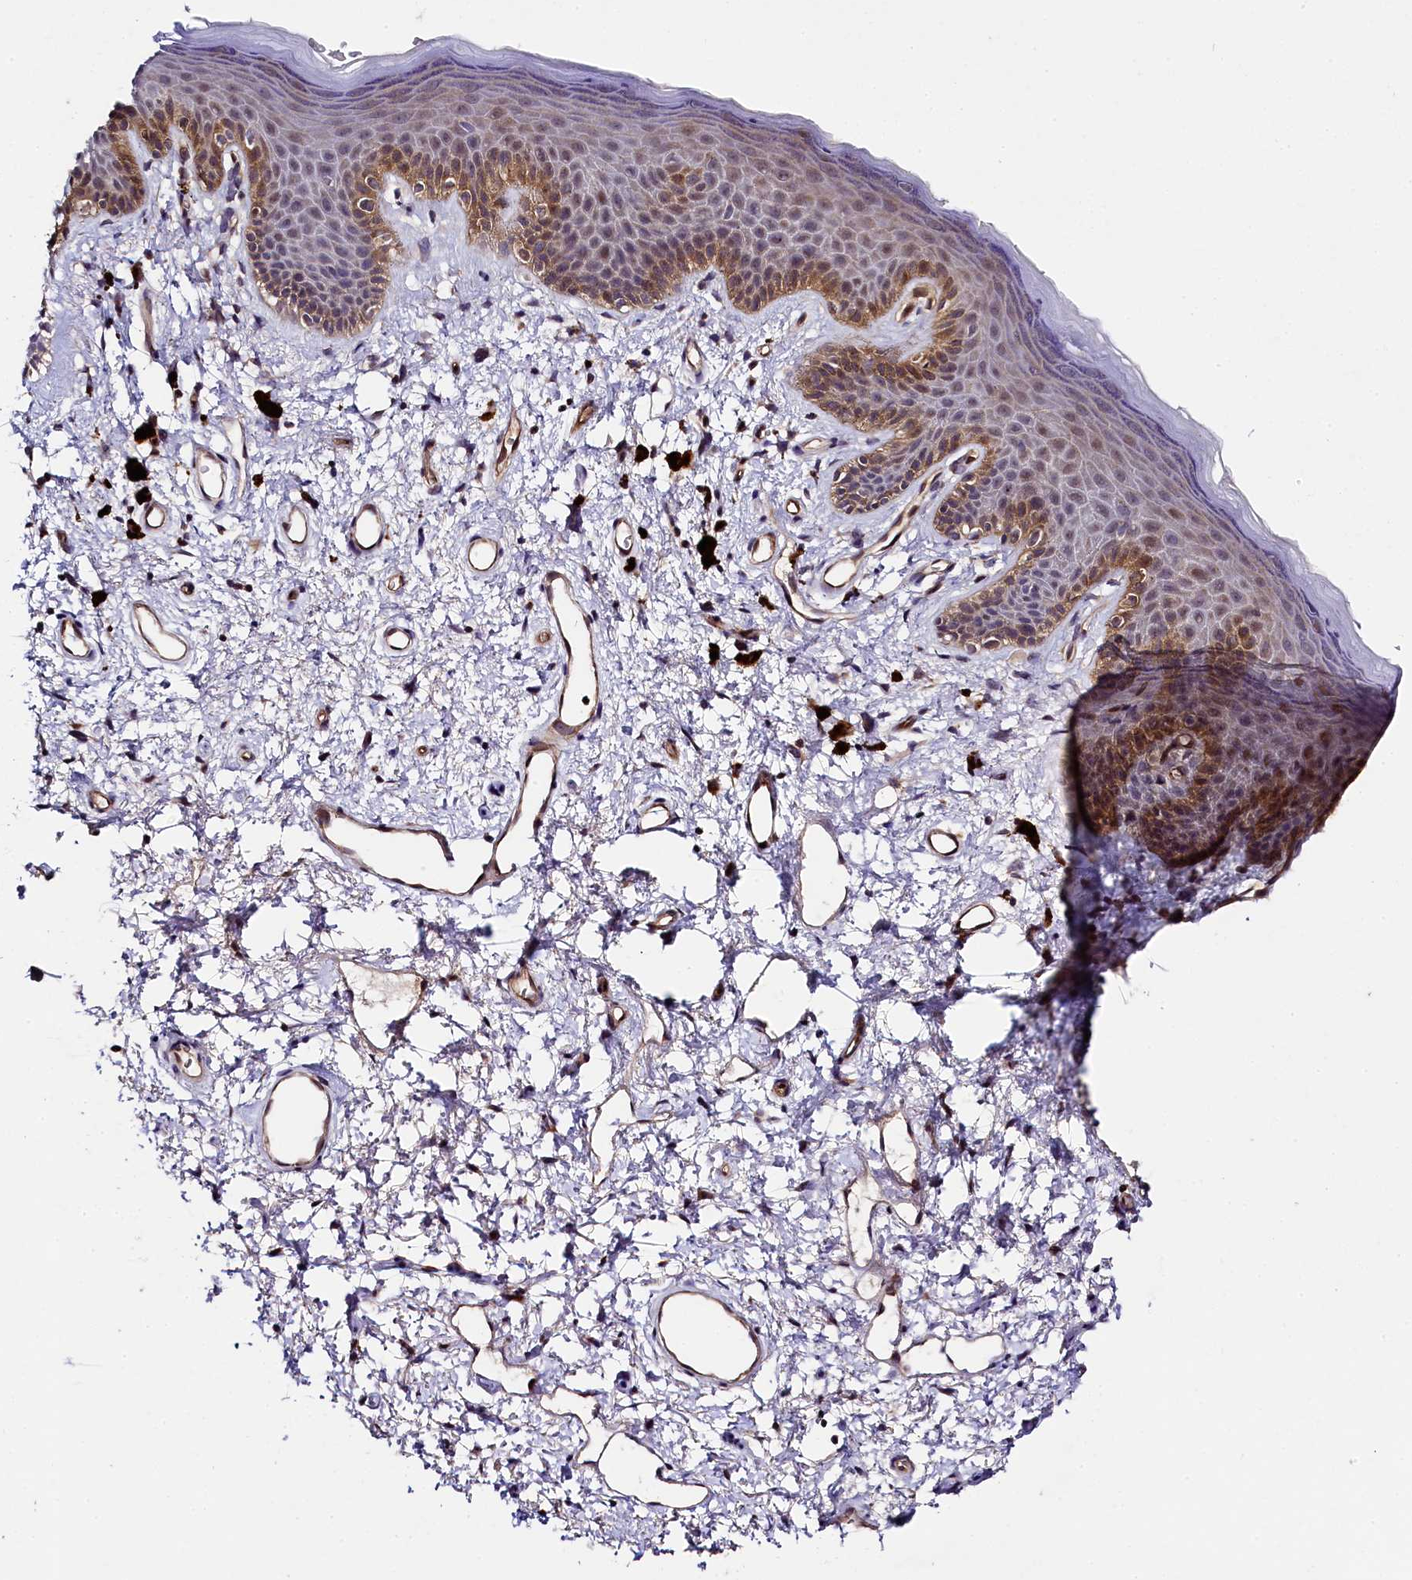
{"staining": {"intensity": "moderate", "quantity": "25%-75%", "location": "cytoplasmic/membranous"}, "tissue": "skin", "cell_type": "Epidermal cells", "image_type": "normal", "snomed": [{"axis": "morphology", "description": "Normal tissue, NOS"}, {"axis": "topography", "description": "Anal"}], "caption": "Immunohistochemistry histopathology image of normal skin: skin stained using immunohistochemistry (IHC) displays medium levels of moderate protein expression localized specifically in the cytoplasmic/membranous of epidermal cells, appearing as a cytoplasmic/membranous brown color.", "gene": "SNRK", "patient": {"sex": "female", "age": 46}}